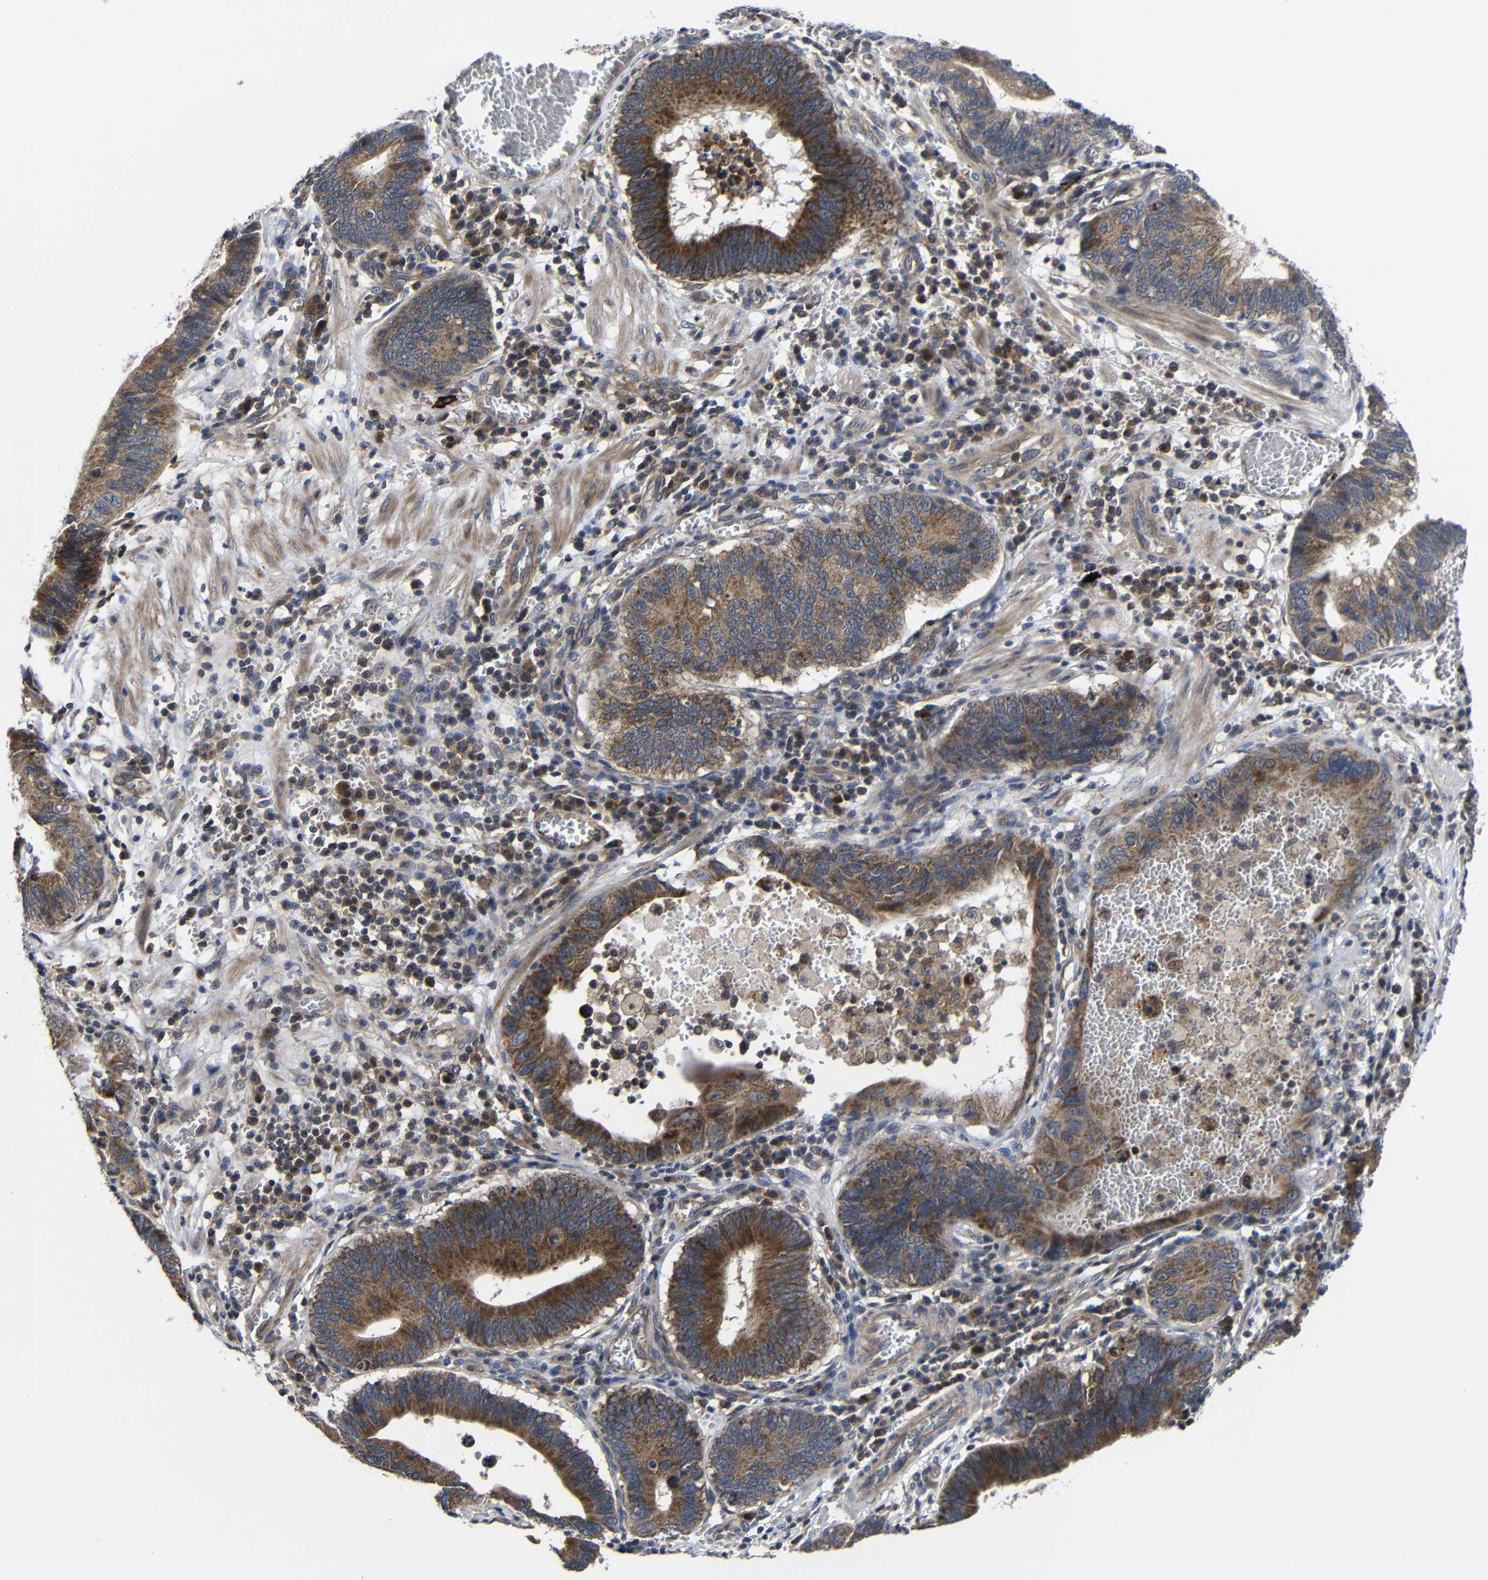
{"staining": {"intensity": "moderate", "quantity": ">75%", "location": "cytoplasmic/membranous"}, "tissue": "stomach cancer", "cell_type": "Tumor cells", "image_type": "cancer", "snomed": [{"axis": "morphology", "description": "Adenocarcinoma, NOS"}, {"axis": "topography", "description": "Stomach"}, {"axis": "topography", "description": "Gastric cardia"}], "caption": "IHC image of human stomach adenocarcinoma stained for a protein (brown), which displays medium levels of moderate cytoplasmic/membranous staining in about >75% of tumor cells.", "gene": "LPAR5", "patient": {"sex": "male", "age": 59}}